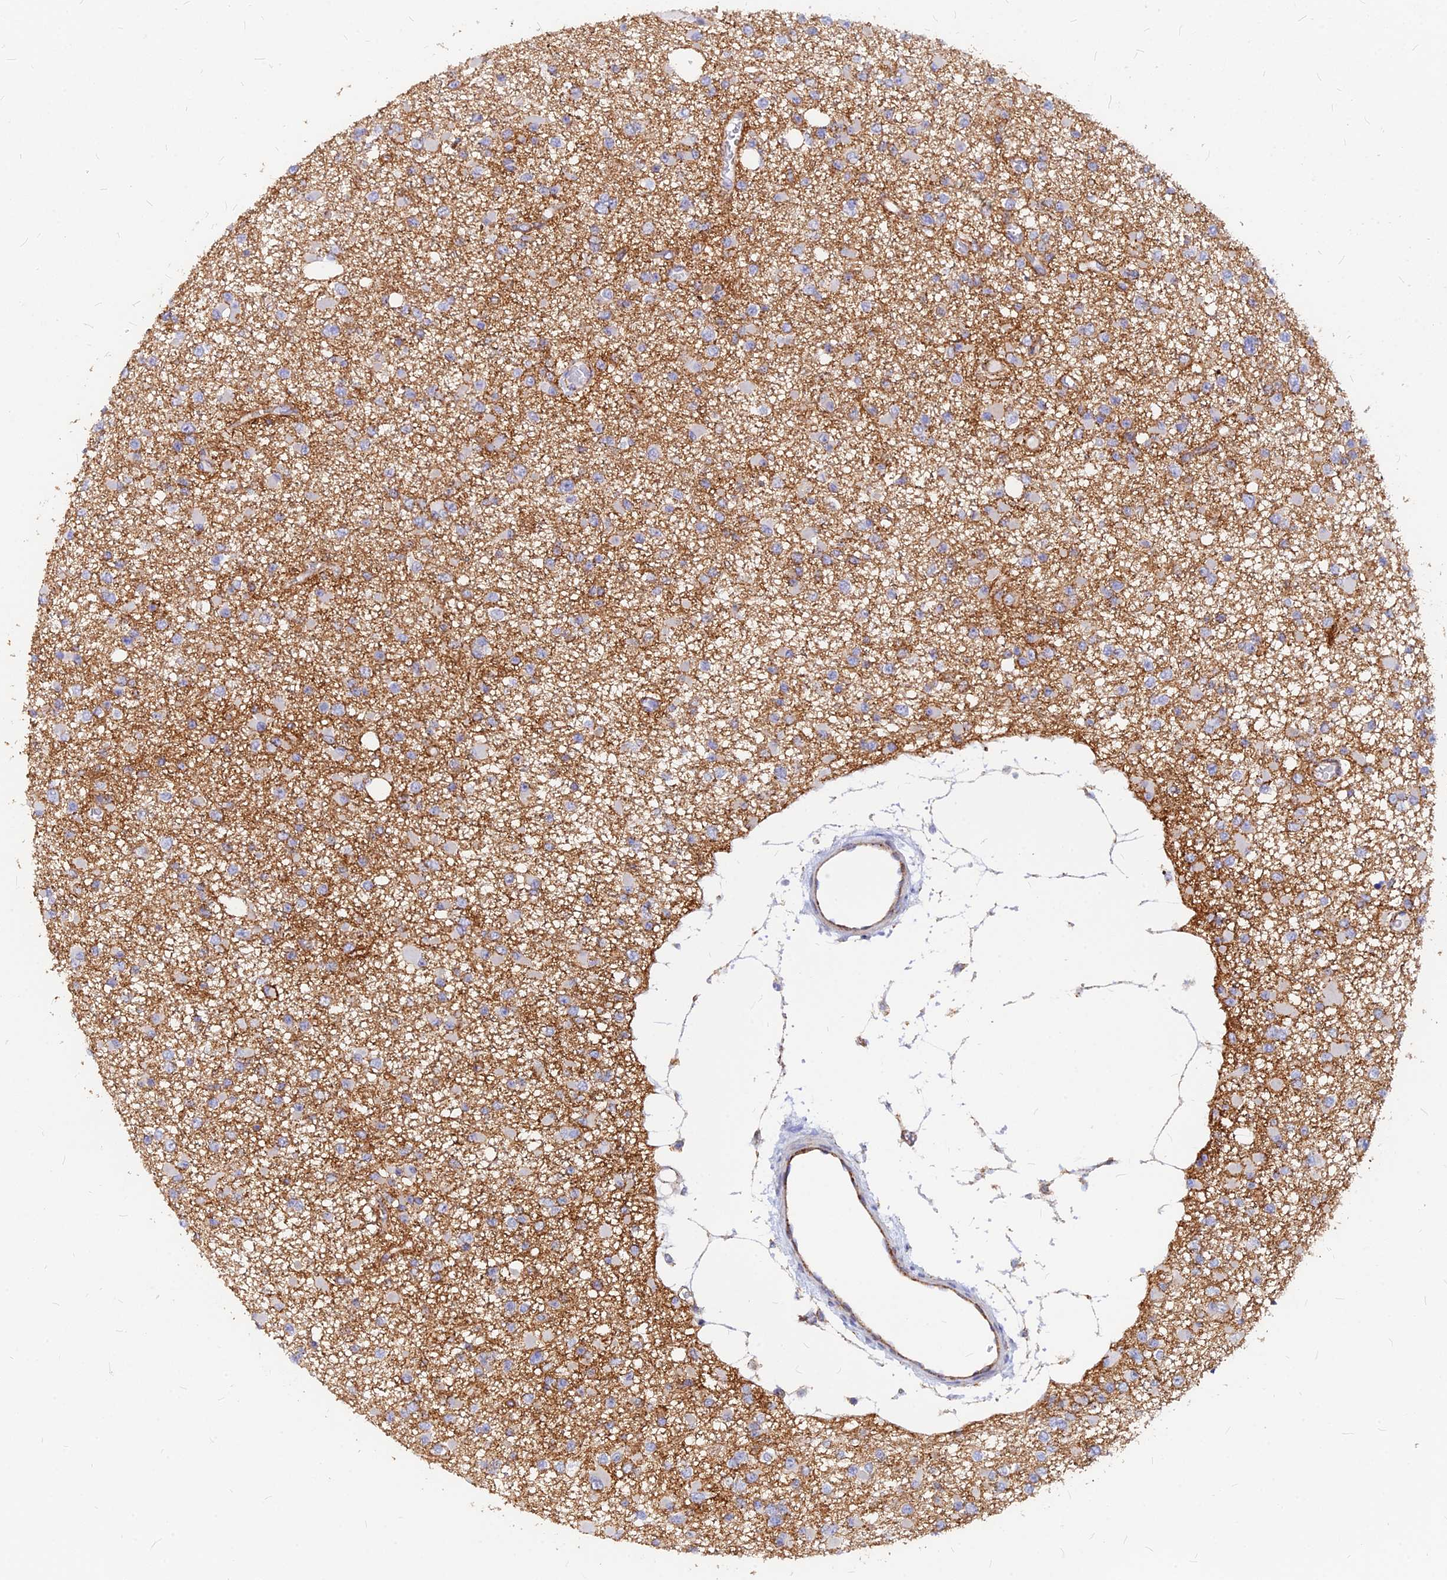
{"staining": {"intensity": "negative", "quantity": "none", "location": "none"}, "tissue": "glioma", "cell_type": "Tumor cells", "image_type": "cancer", "snomed": [{"axis": "morphology", "description": "Glioma, malignant, Low grade"}, {"axis": "topography", "description": "Brain"}], "caption": "Malignant glioma (low-grade) was stained to show a protein in brown. There is no significant positivity in tumor cells.", "gene": "VSTM2L", "patient": {"sex": "female", "age": 22}}